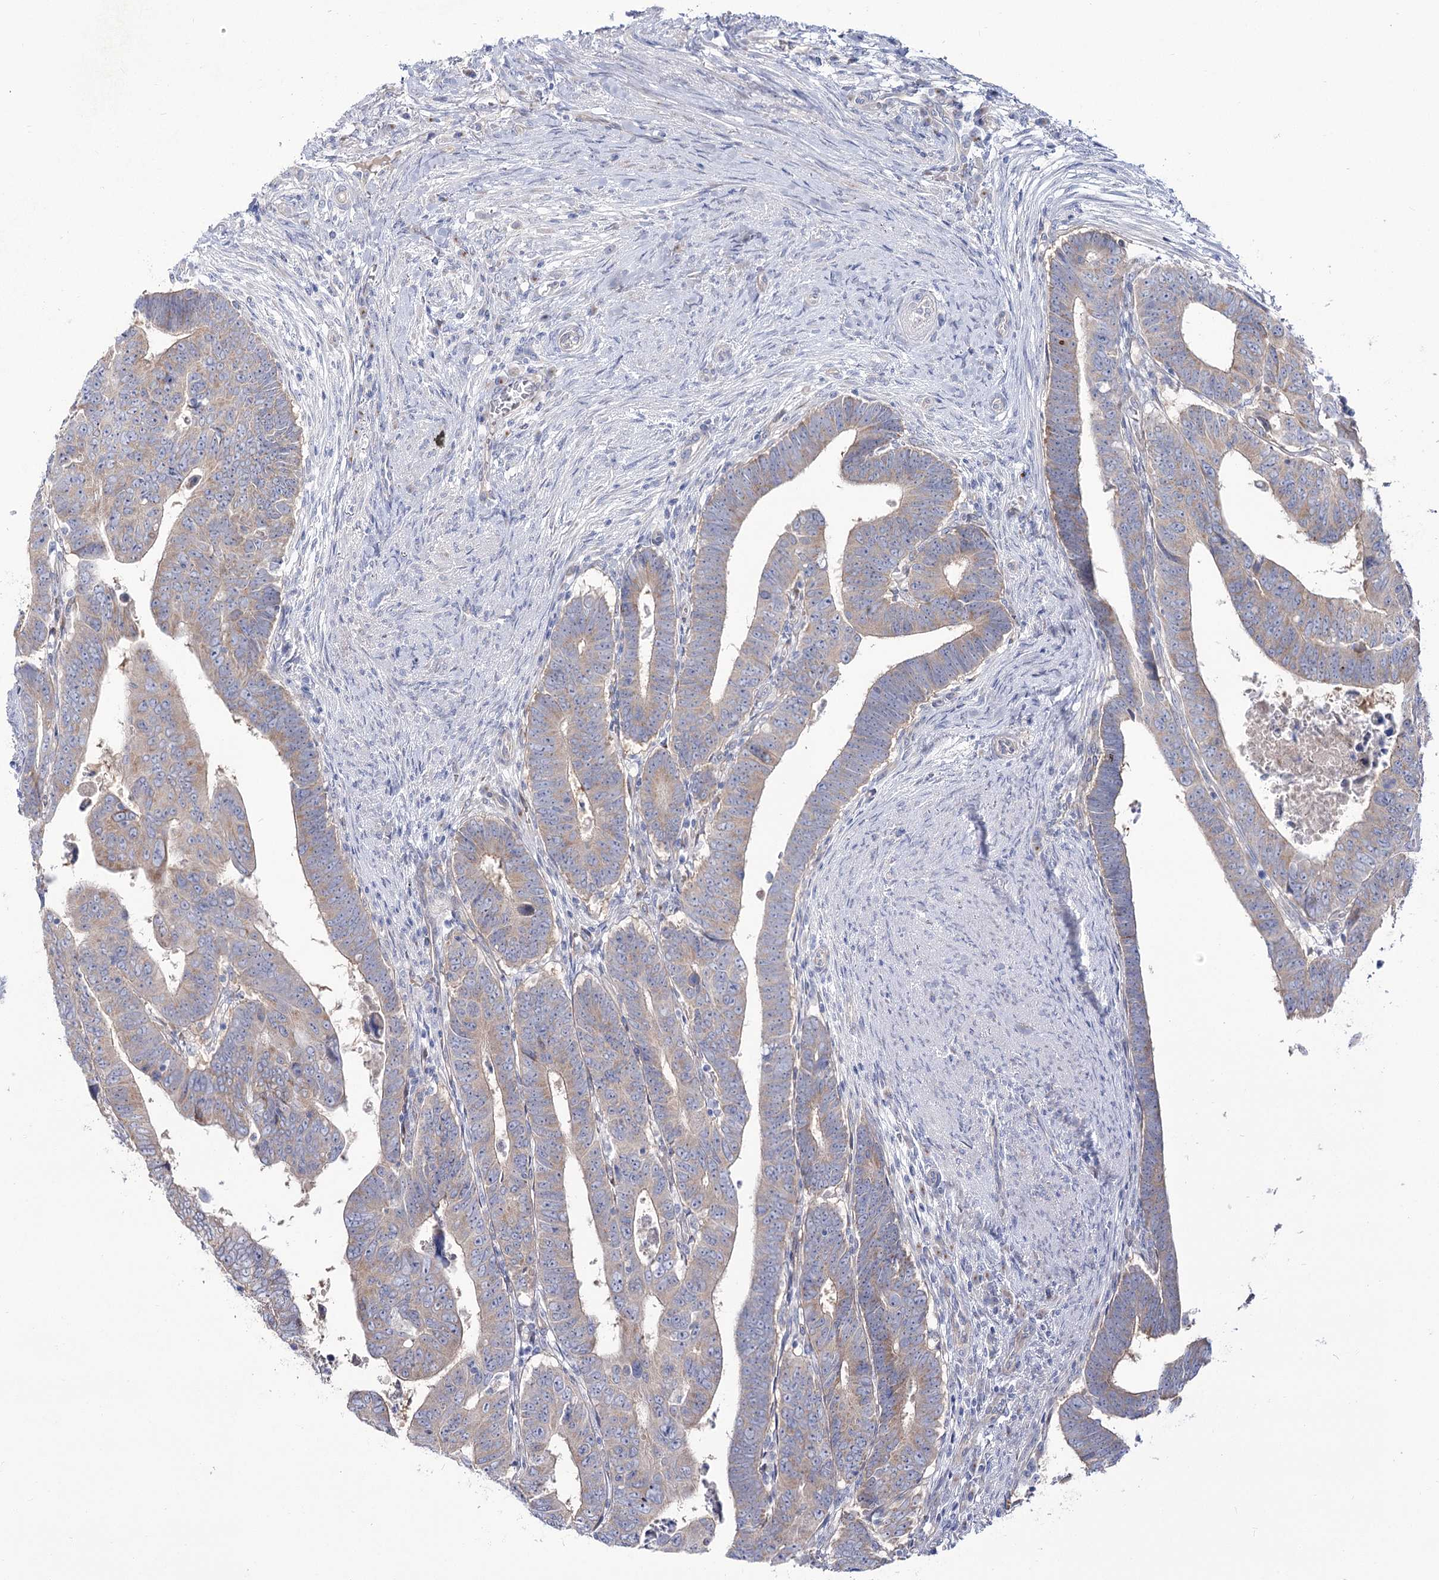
{"staining": {"intensity": "negative", "quantity": "none", "location": "none"}, "tissue": "colorectal cancer", "cell_type": "Tumor cells", "image_type": "cancer", "snomed": [{"axis": "morphology", "description": "Normal tissue, NOS"}, {"axis": "morphology", "description": "Adenocarcinoma, NOS"}, {"axis": "topography", "description": "Rectum"}], "caption": "The micrograph shows no staining of tumor cells in colorectal cancer (adenocarcinoma).", "gene": "SUOX", "patient": {"sex": "female", "age": 65}}